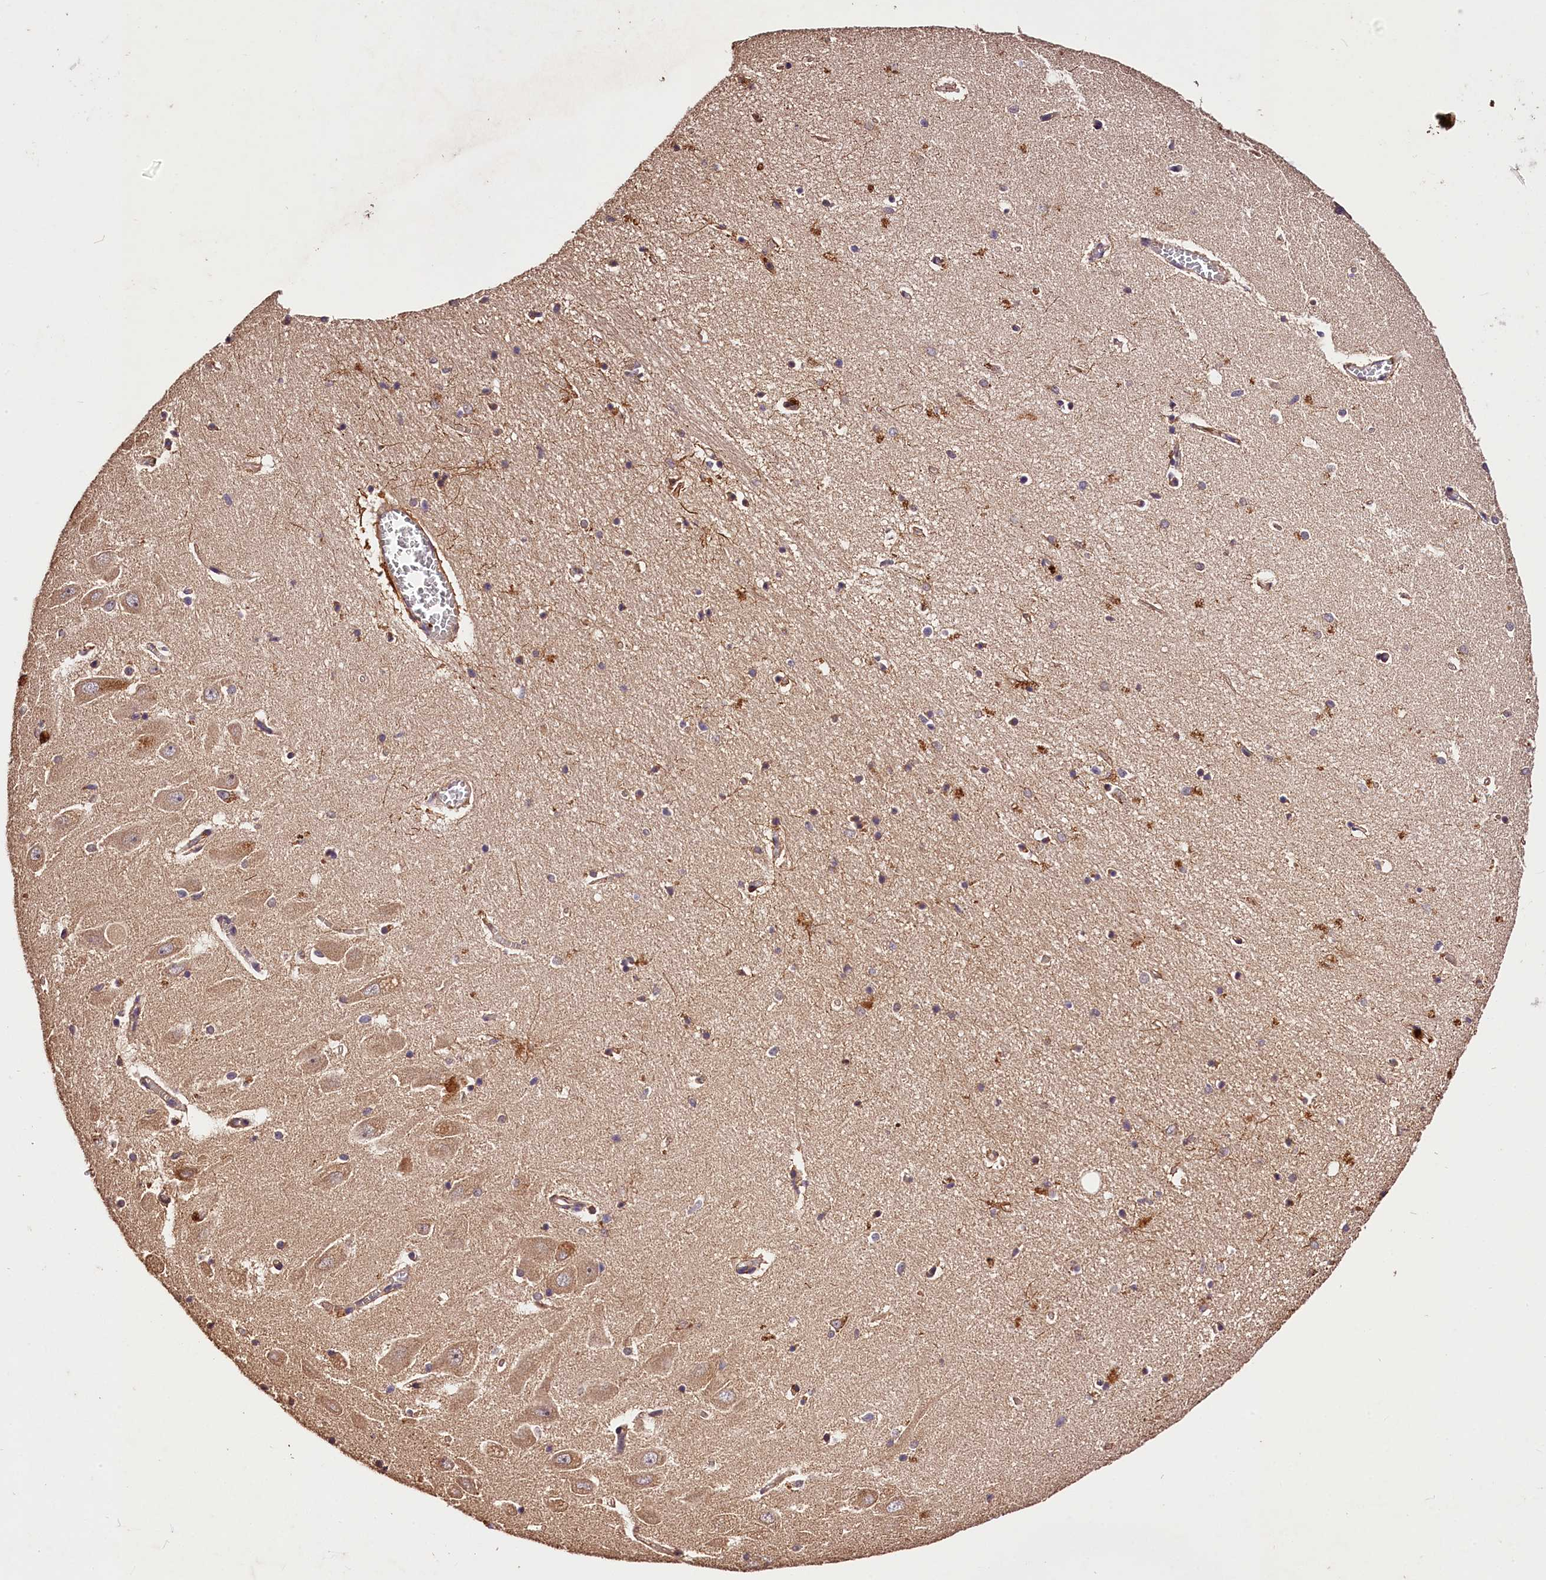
{"staining": {"intensity": "moderate", "quantity": "<25%", "location": "cytoplasmic/membranous"}, "tissue": "hippocampus", "cell_type": "Glial cells", "image_type": "normal", "snomed": [{"axis": "morphology", "description": "Normal tissue, NOS"}, {"axis": "topography", "description": "Hippocampus"}], "caption": "Glial cells reveal low levels of moderate cytoplasmic/membranous positivity in about <25% of cells in normal human hippocampus.", "gene": "KPTN", "patient": {"sex": "female", "age": 64}}